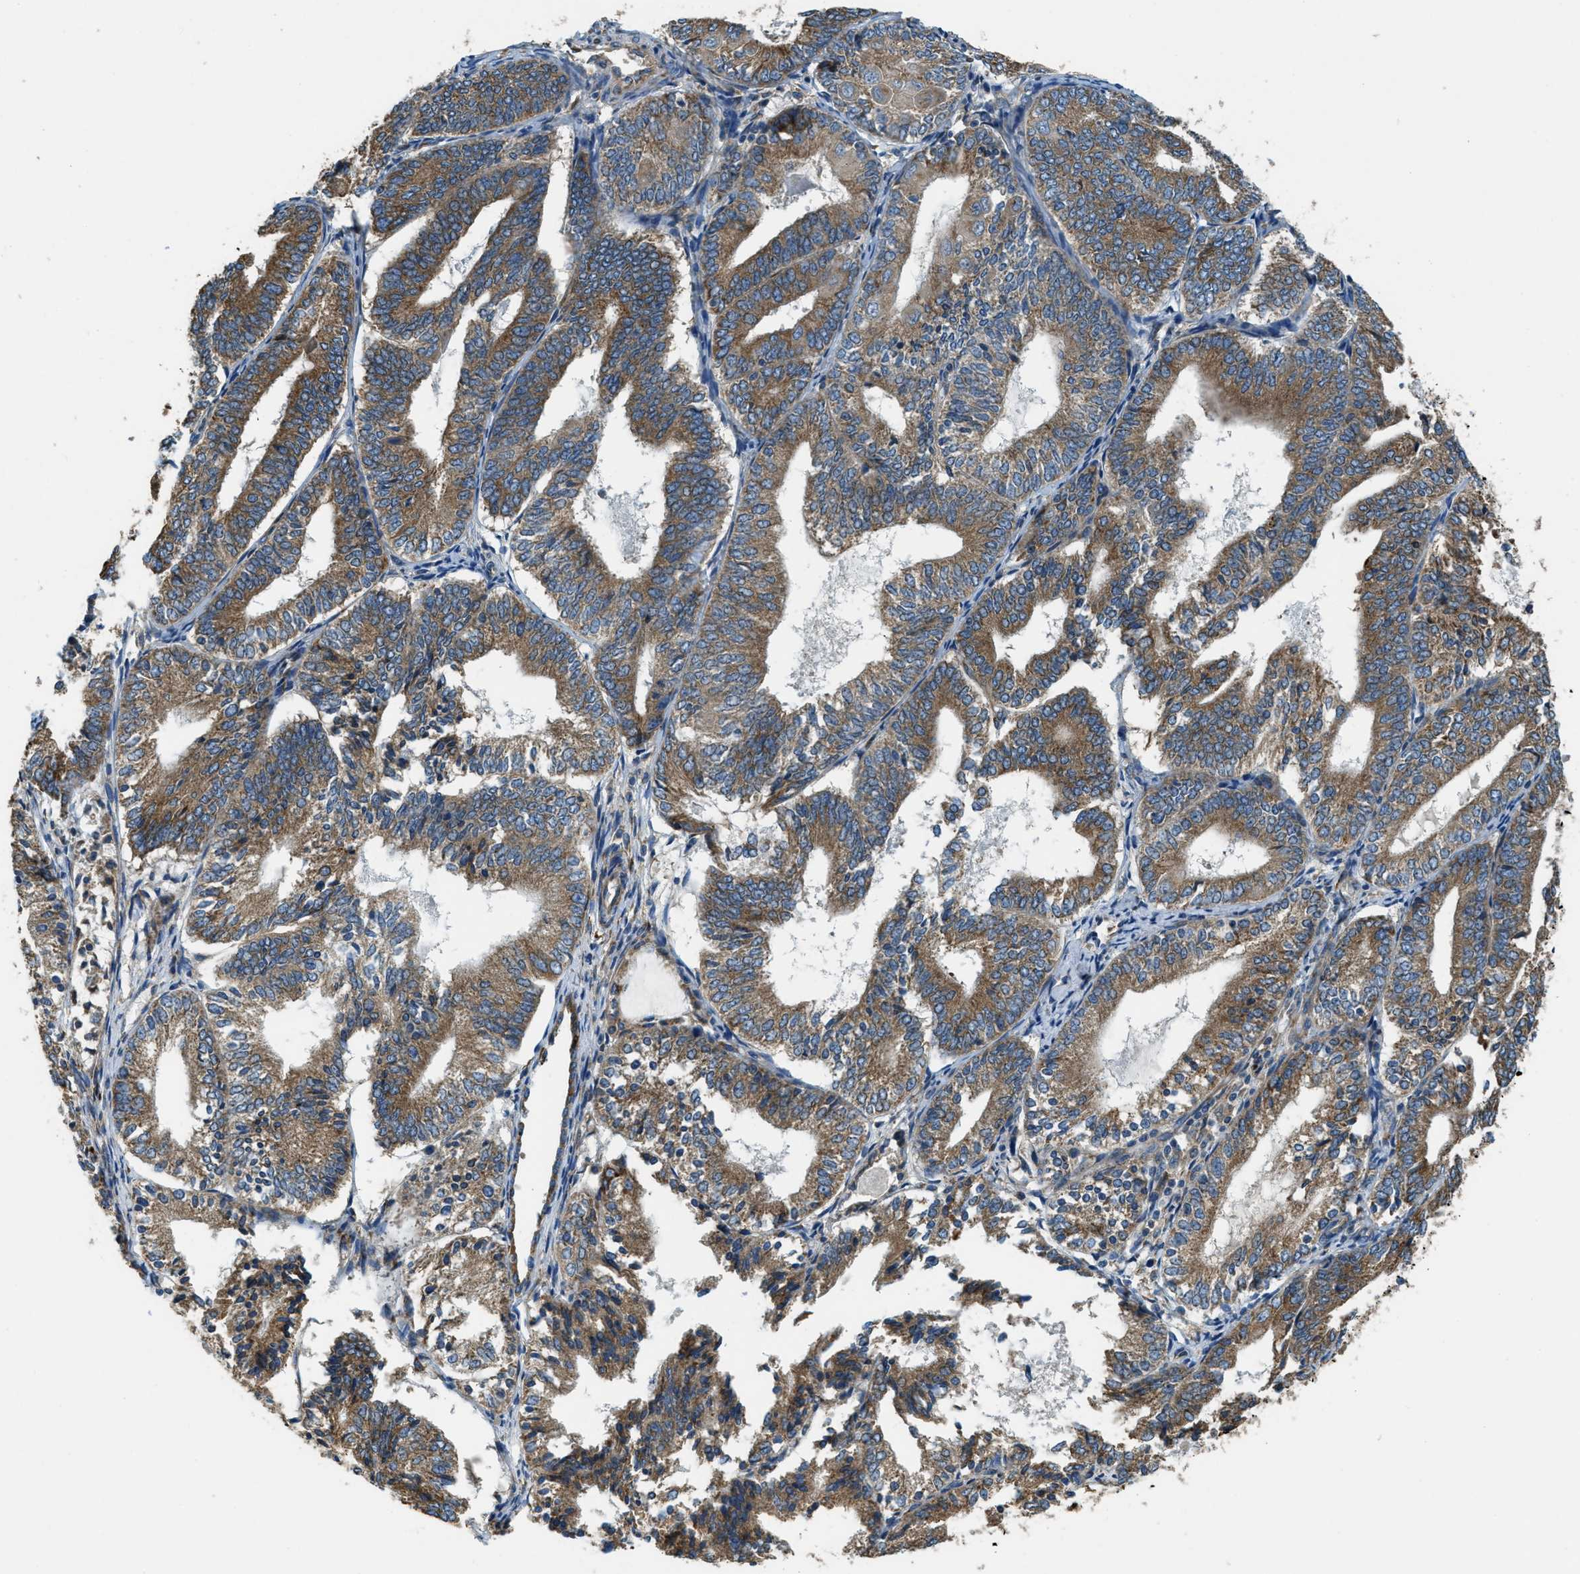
{"staining": {"intensity": "moderate", "quantity": ">75%", "location": "cytoplasmic/membranous"}, "tissue": "endometrial cancer", "cell_type": "Tumor cells", "image_type": "cancer", "snomed": [{"axis": "morphology", "description": "Adenocarcinoma, NOS"}, {"axis": "topography", "description": "Endometrium"}], "caption": "IHC staining of endometrial adenocarcinoma, which demonstrates medium levels of moderate cytoplasmic/membranous positivity in approximately >75% of tumor cells indicating moderate cytoplasmic/membranous protein positivity. The staining was performed using DAB (brown) for protein detection and nuclei were counterstained in hematoxylin (blue).", "gene": "GIMAP8", "patient": {"sex": "female", "age": 81}}